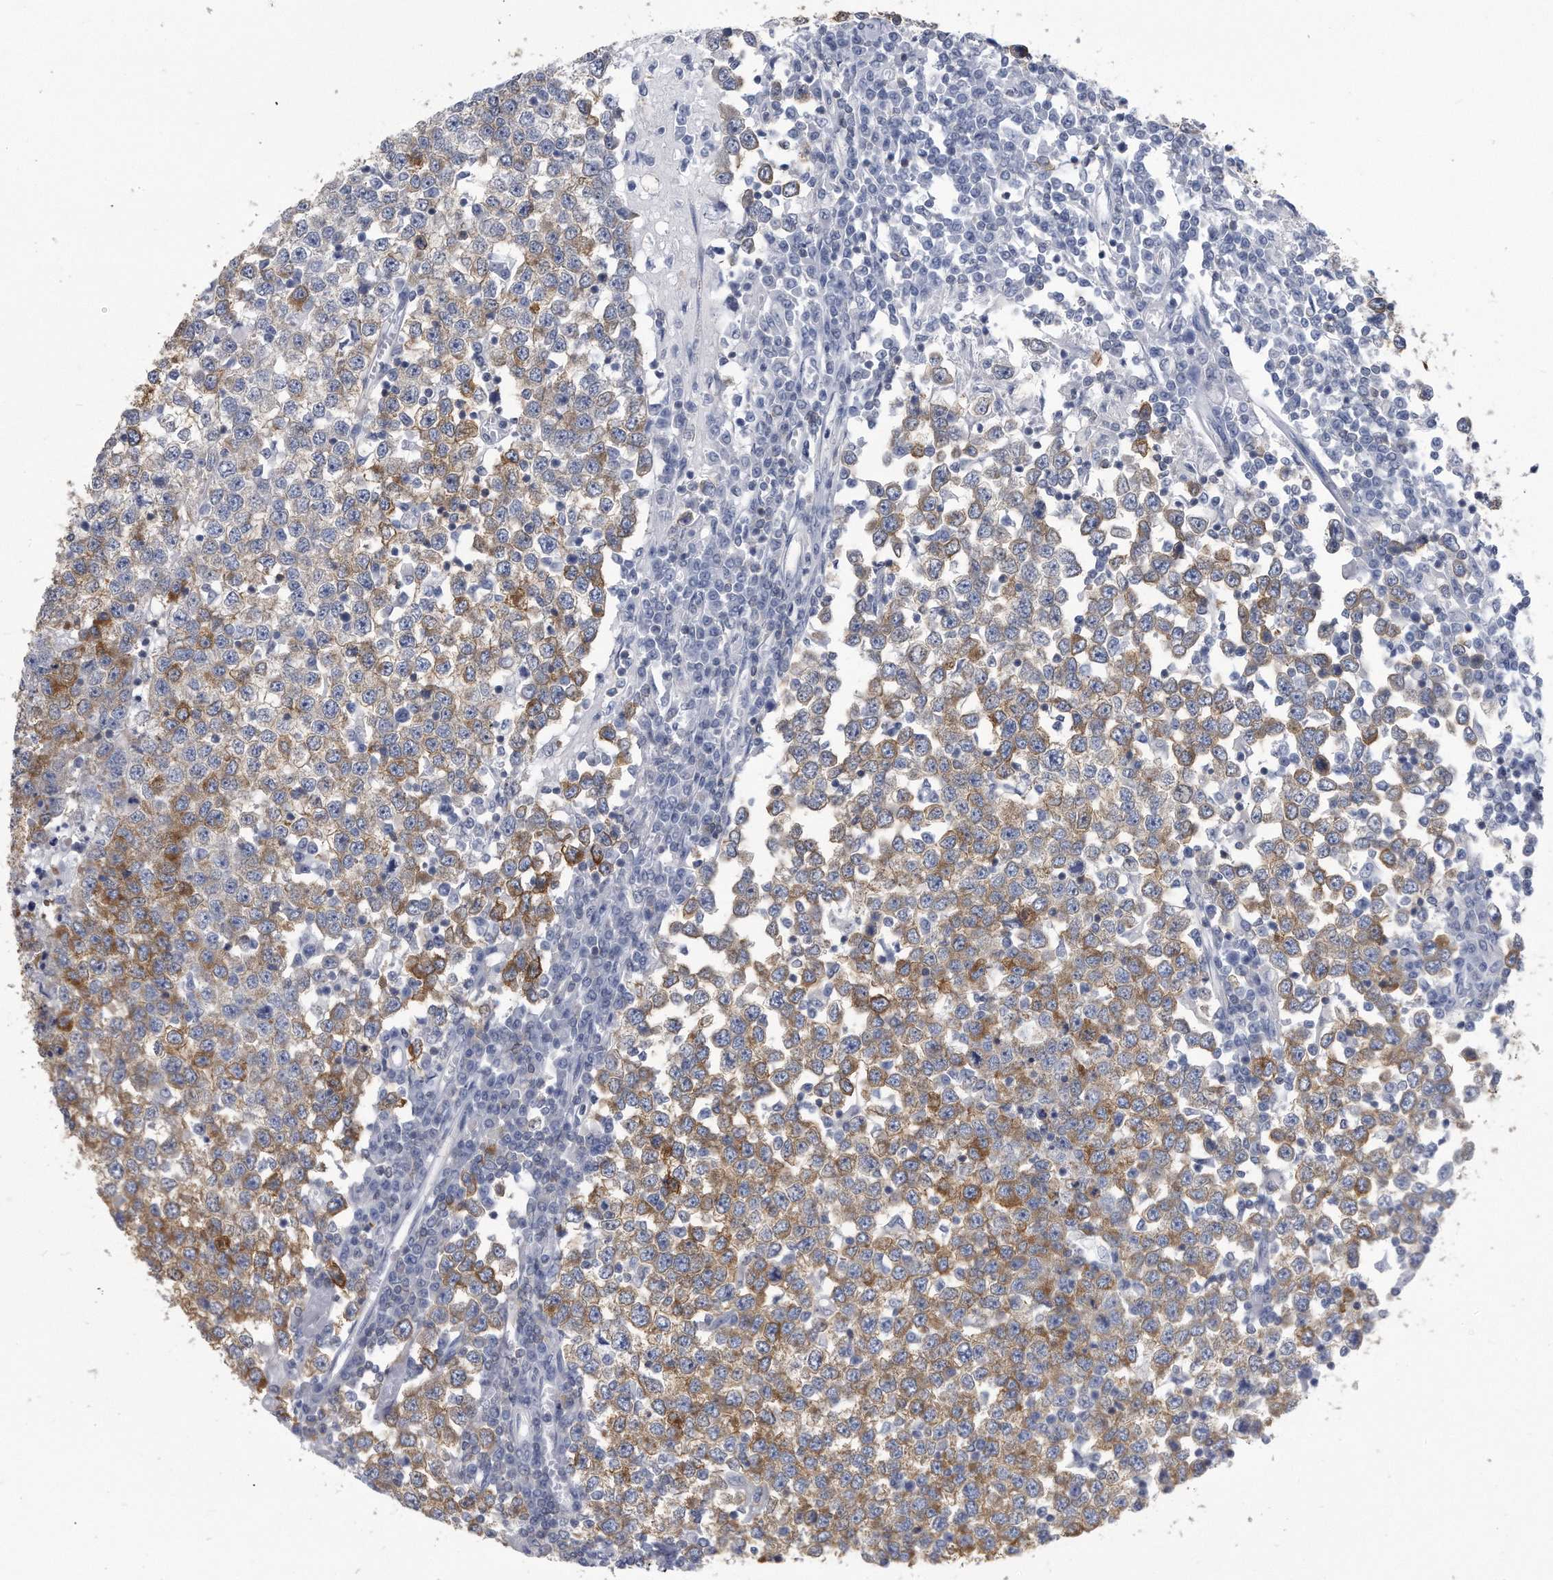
{"staining": {"intensity": "moderate", "quantity": "25%-75%", "location": "cytoplasmic/membranous"}, "tissue": "testis cancer", "cell_type": "Tumor cells", "image_type": "cancer", "snomed": [{"axis": "morphology", "description": "Seminoma, NOS"}, {"axis": "topography", "description": "Testis"}], "caption": "Seminoma (testis) tissue shows moderate cytoplasmic/membranous expression in approximately 25%-75% of tumor cells, visualized by immunohistochemistry.", "gene": "PYGB", "patient": {"sex": "male", "age": 65}}